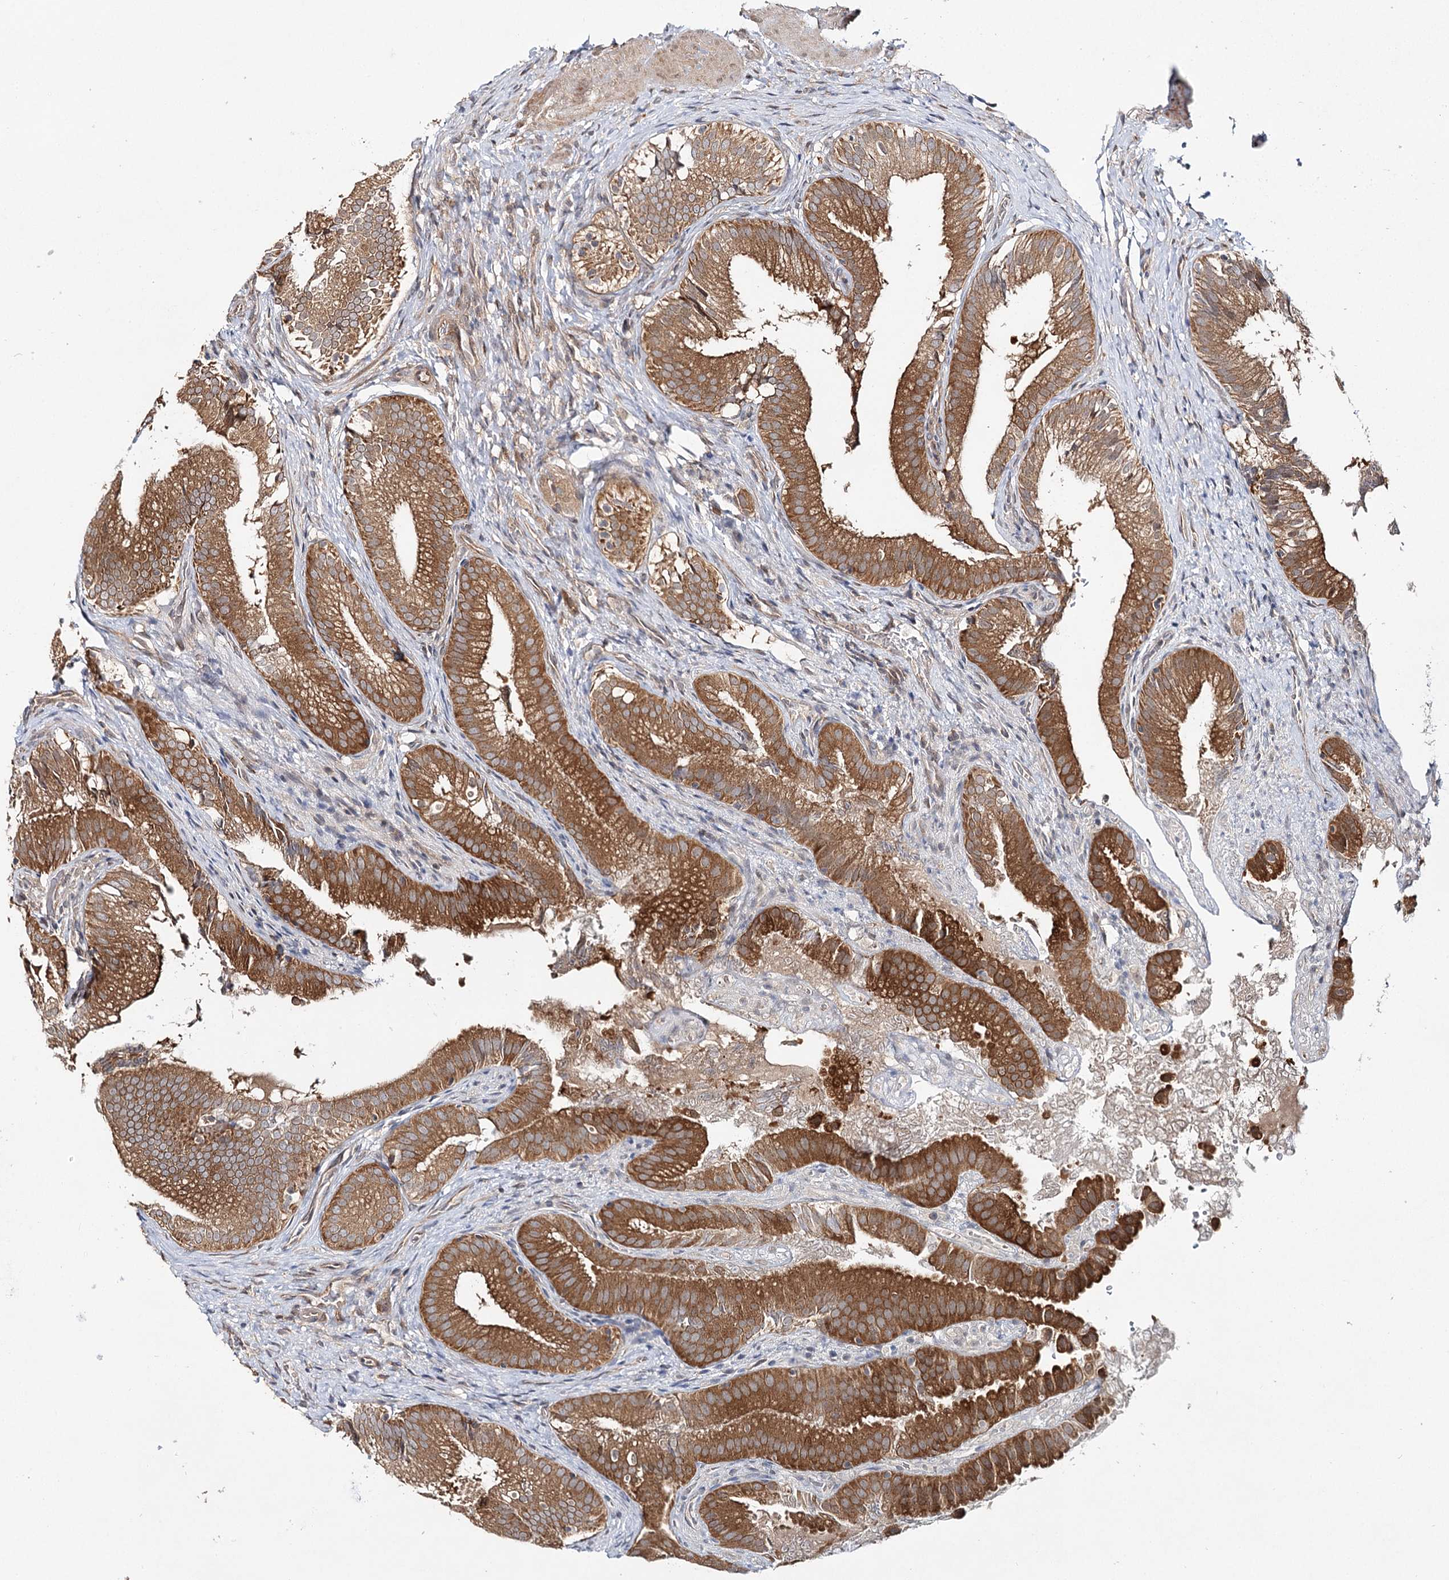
{"staining": {"intensity": "strong", "quantity": ">75%", "location": "cytoplasmic/membranous"}, "tissue": "gallbladder", "cell_type": "Glandular cells", "image_type": "normal", "snomed": [{"axis": "morphology", "description": "Normal tissue, NOS"}, {"axis": "topography", "description": "Gallbladder"}], "caption": "Protein staining shows strong cytoplasmic/membranous expression in about >75% of glandular cells in normal gallbladder.", "gene": "INPP4B", "patient": {"sex": "female", "age": 30}}